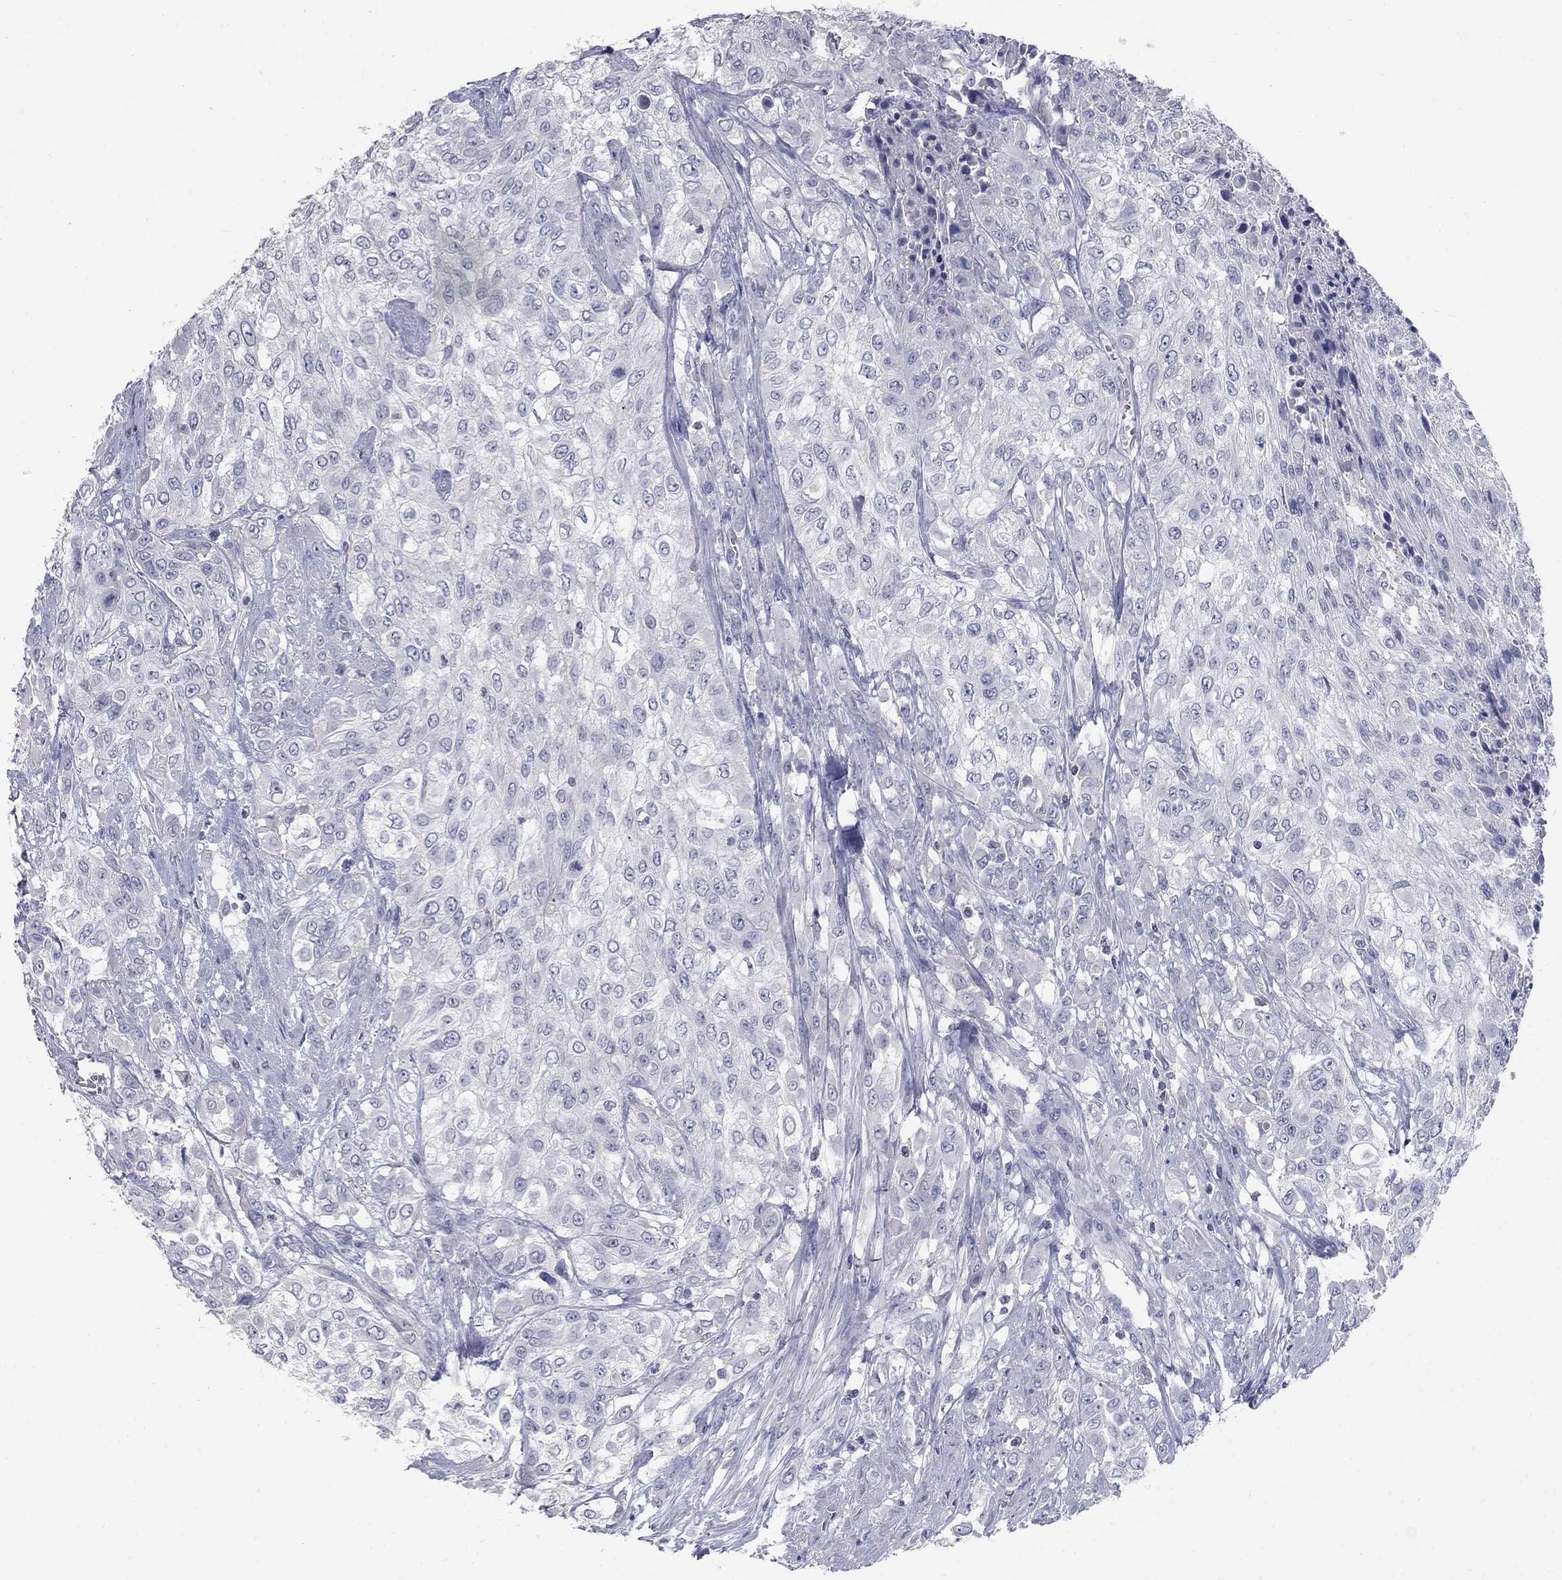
{"staining": {"intensity": "negative", "quantity": "none", "location": "none"}, "tissue": "urothelial cancer", "cell_type": "Tumor cells", "image_type": "cancer", "snomed": [{"axis": "morphology", "description": "Urothelial carcinoma, High grade"}, {"axis": "topography", "description": "Urinary bladder"}], "caption": "Human urothelial carcinoma (high-grade) stained for a protein using IHC displays no positivity in tumor cells.", "gene": "PTH1R", "patient": {"sex": "male", "age": 57}}